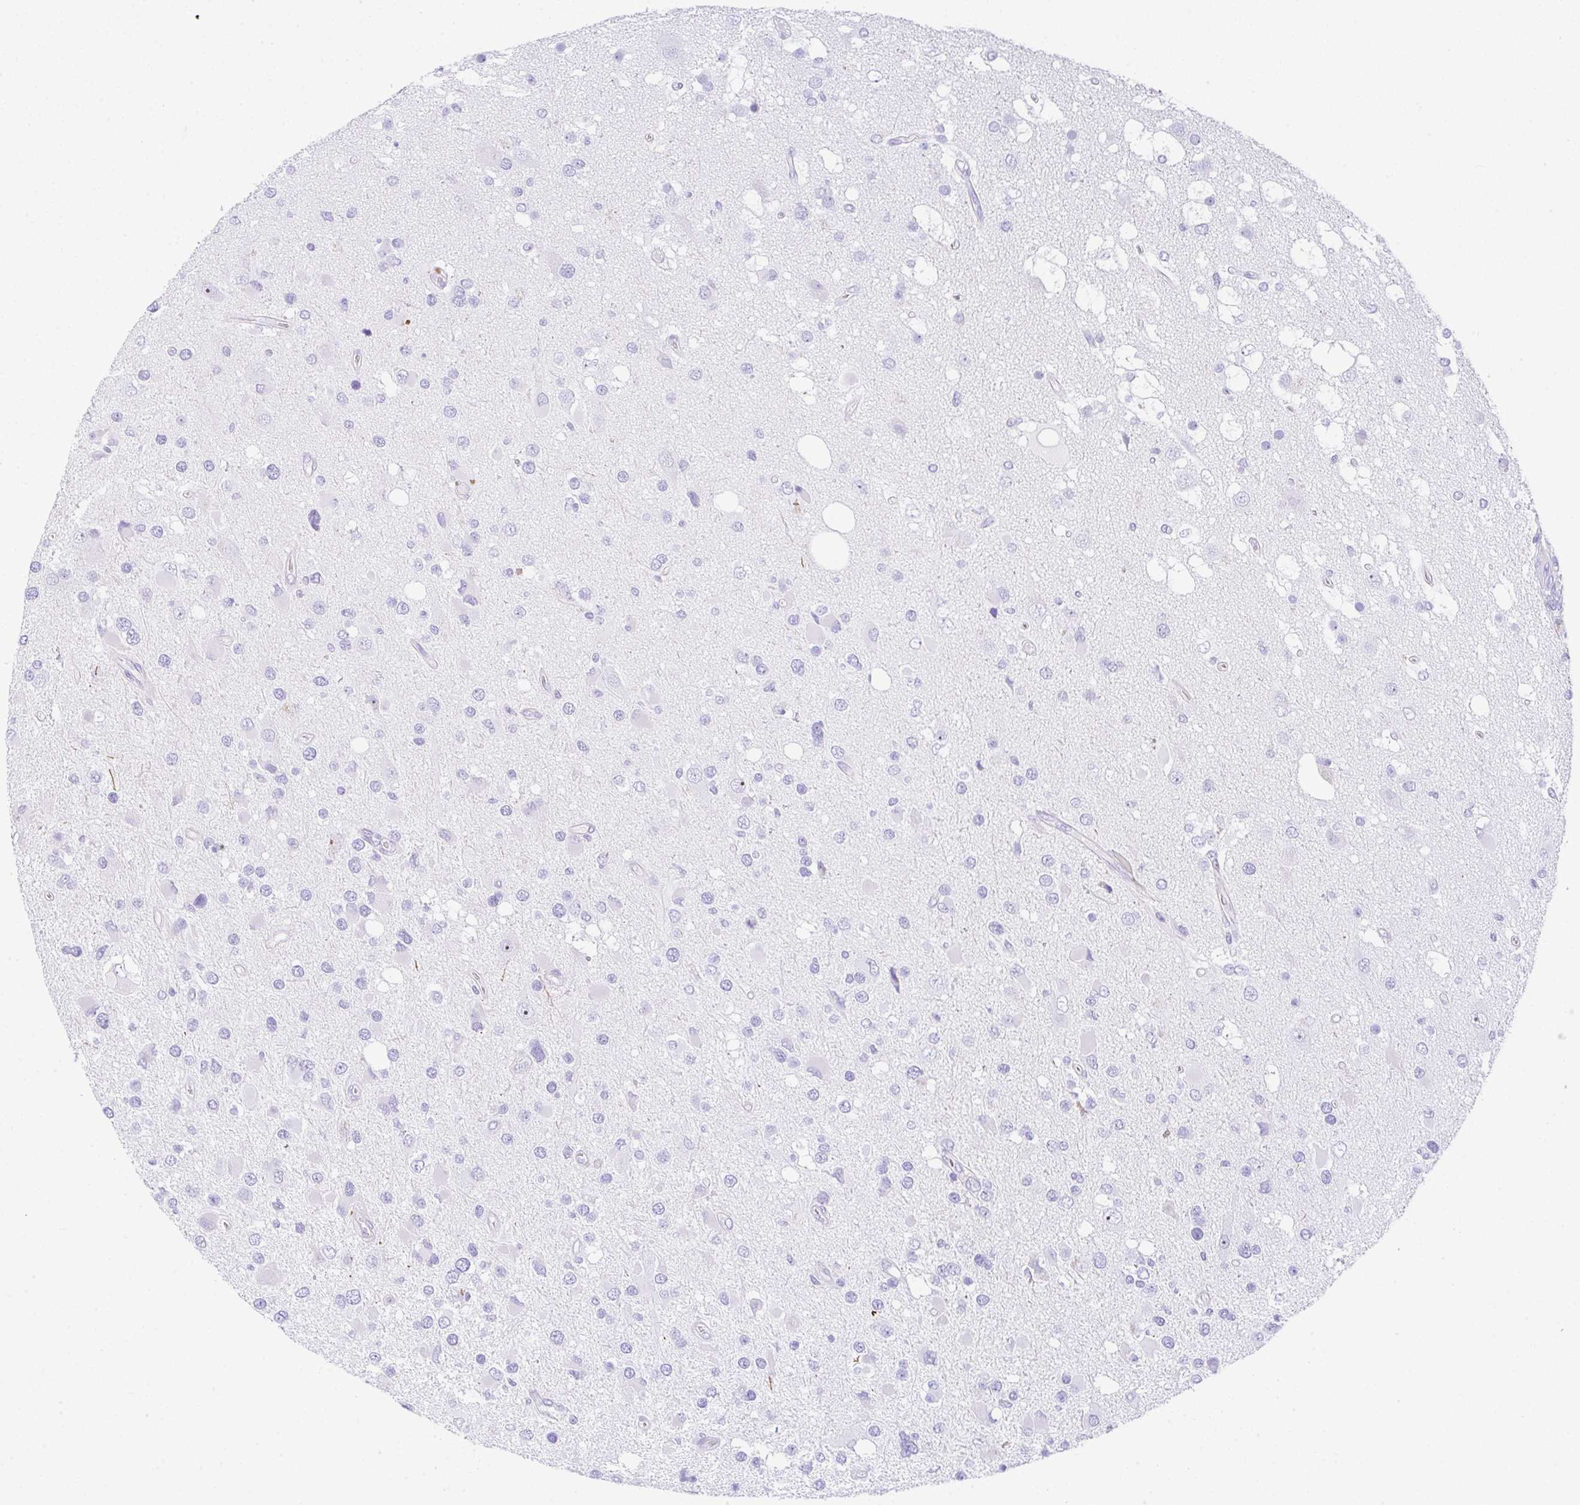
{"staining": {"intensity": "negative", "quantity": "none", "location": "none"}, "tissue": "glioma", "cell_type": "Tumor cells", "image_type": "cancer", "snomed": [{"axis": "morphology", "description": "Glioma, malignant, High grade"}, {"axis": "topography", "description": "Brain"}], "caption": "Immunohistochemistry (IHC) micrograph of neoplastic tissue: human malignant glioma (high-grade) stained with DAB (3,3'-diaminobenzidine) shows no significant protein expression in tumor cells.", "gene": "NDUFAF8", "patient": {"sex": "male", "age": 53}}